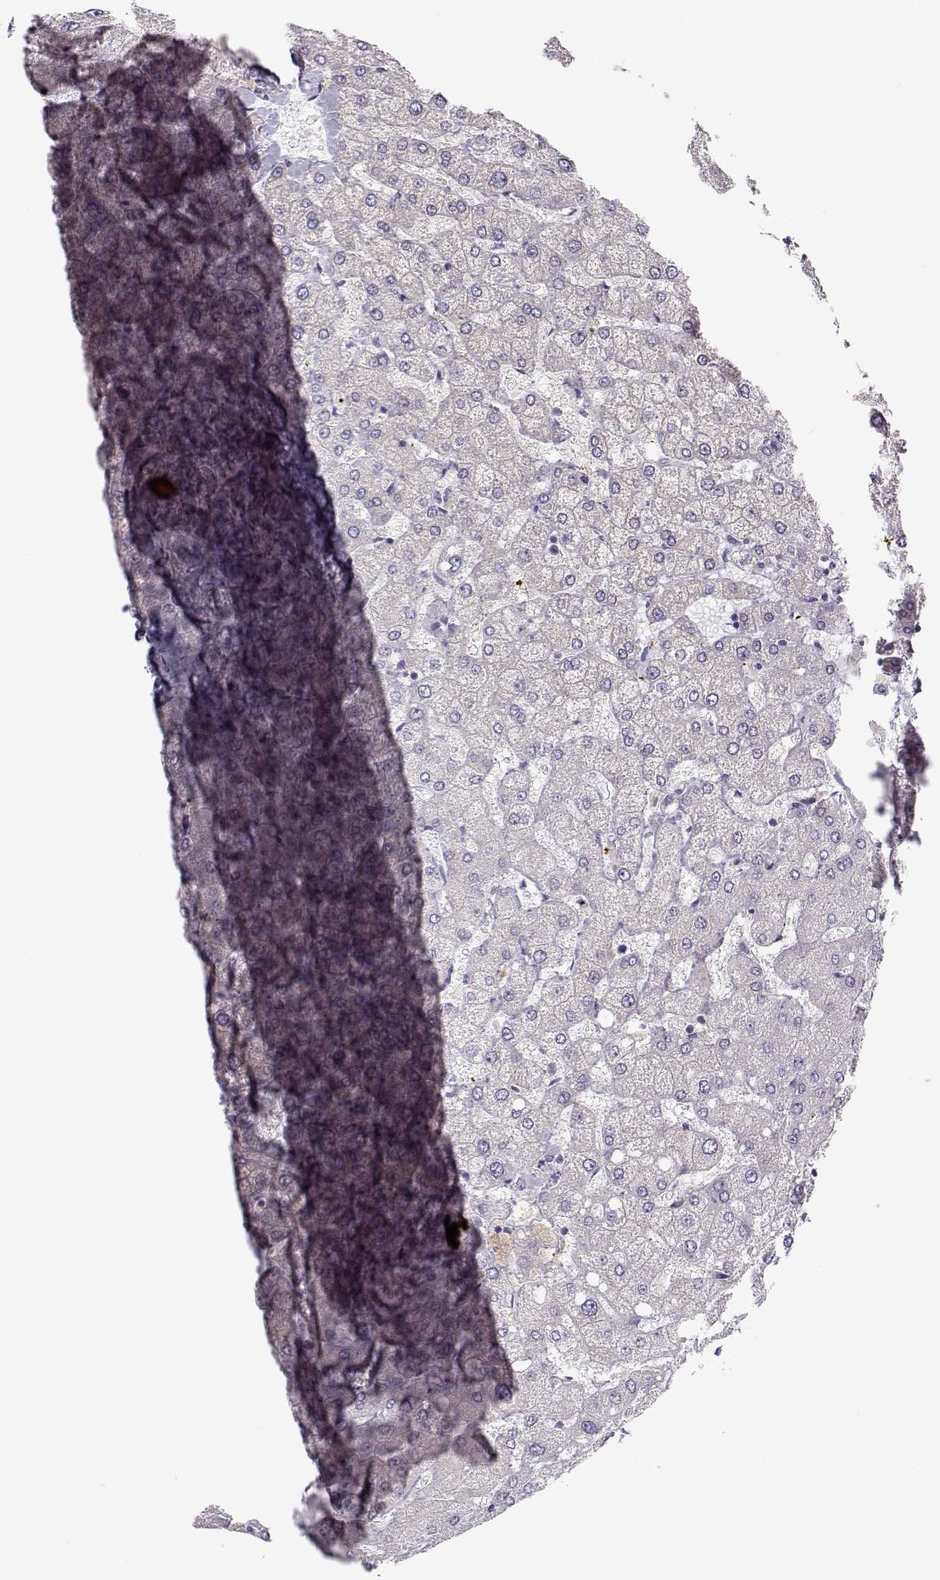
{"staining": {"intensity": "negative", "quantity": "none", "location": "none"}, "tissue": "liver", "cell_type": "Cholangiocytes", "image_type": "normal", "snomed": [{"axis": "morphology", "description": "Normal tissue, NOS"}, {"axis": "topography", "description": "Liver"}], "caption": "DAB immunohistochemical staining of benign human liver exhibits no significant positivity in cholangiocytes. (DAB immunohistochemistry, high magnification).", "gene": "KLF17", "patient": {"sex": "female", "age": 54}}